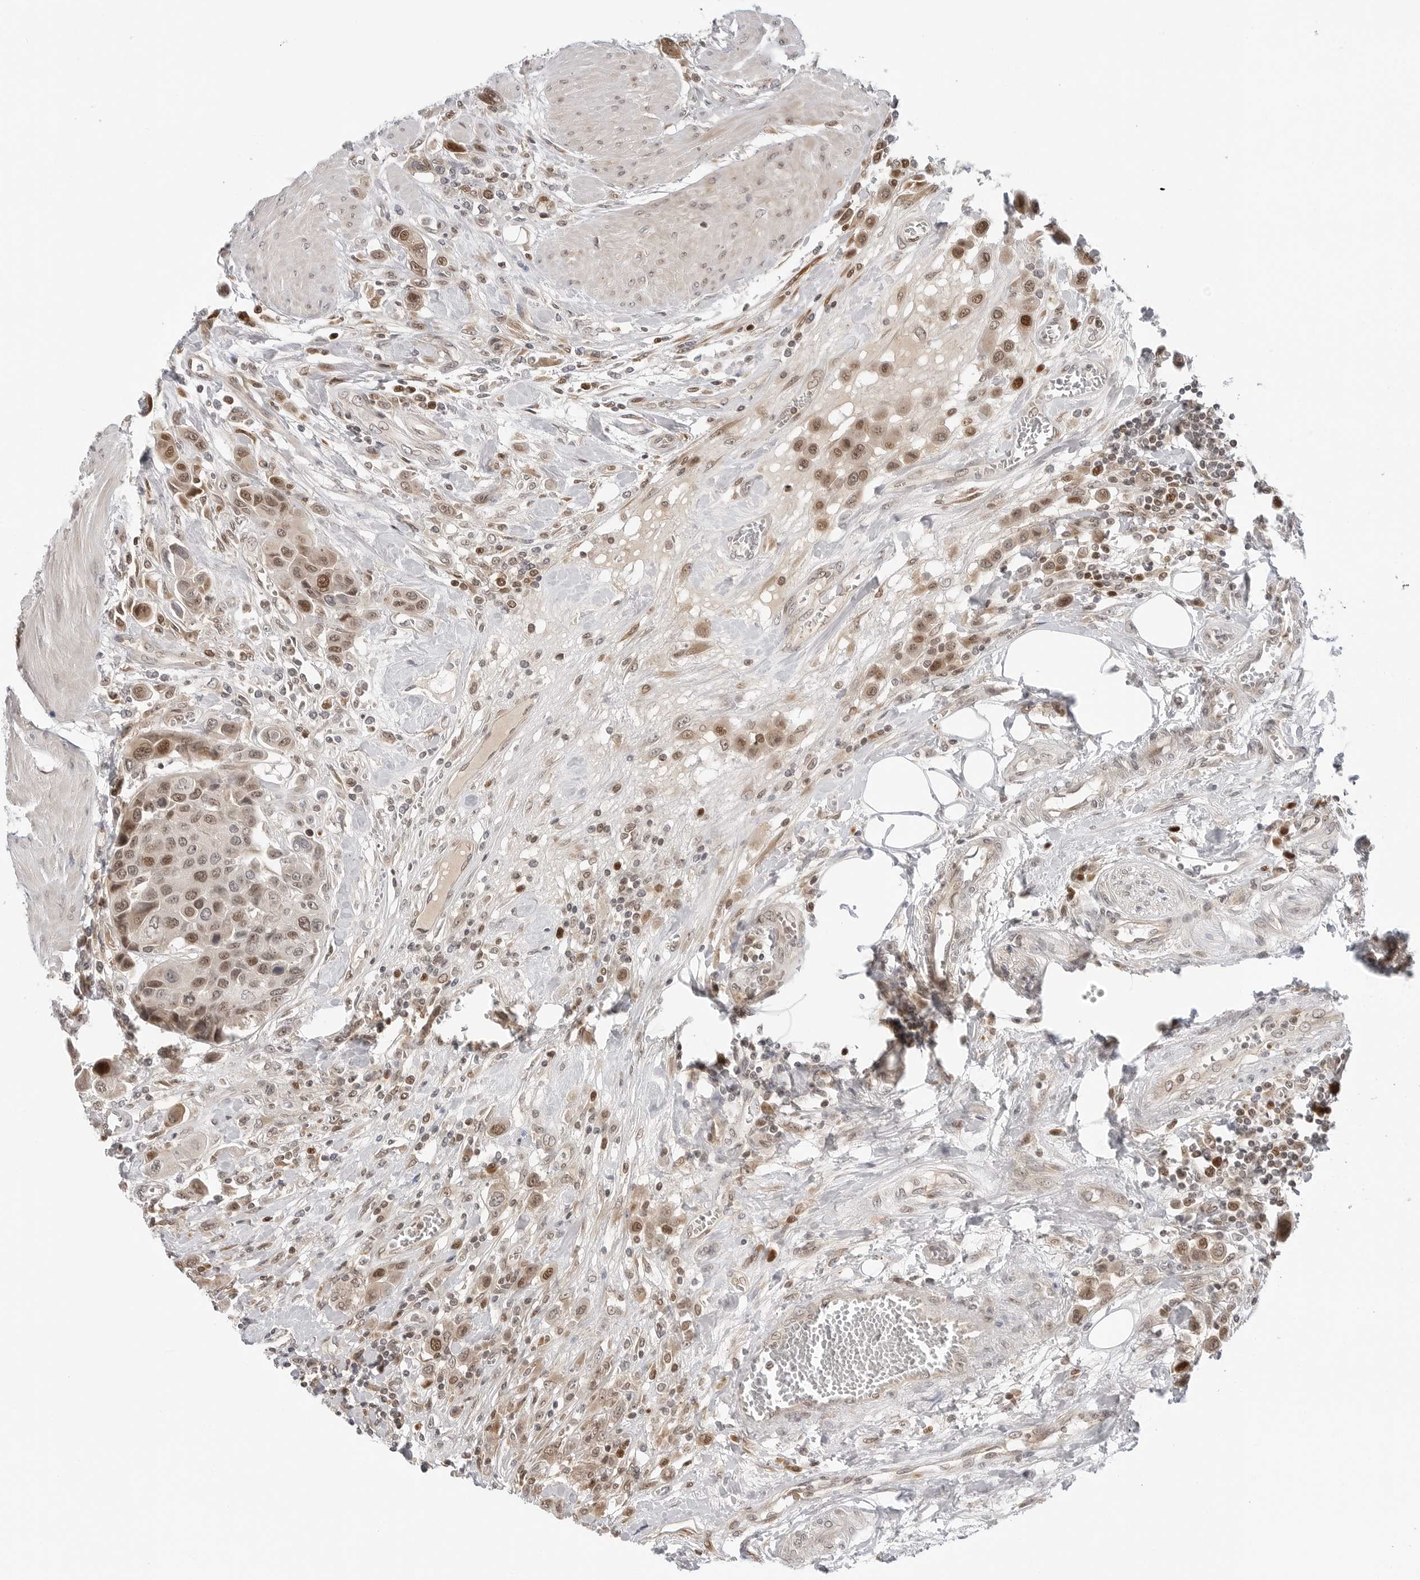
{"staining": {"intensity": "moderate", "quantity": ">75%", "location": "nuclear"}, "tissue": "urothelial cancer", "cell_type": "Tumor cells", "image_type": "cancer", "snomed": [{"axis": "morphology", "description": "Urothelial carcinoma, High grade"}, {"axis": "topography", "description": "Urinary bladder"}], "caption": "Urothelial cancer stained with IHC shows moderate nuclear positivity in approximately >75% of tumor cells.", "gene": "TIPRL", "patient": {"sex": "male", "age": 50}}